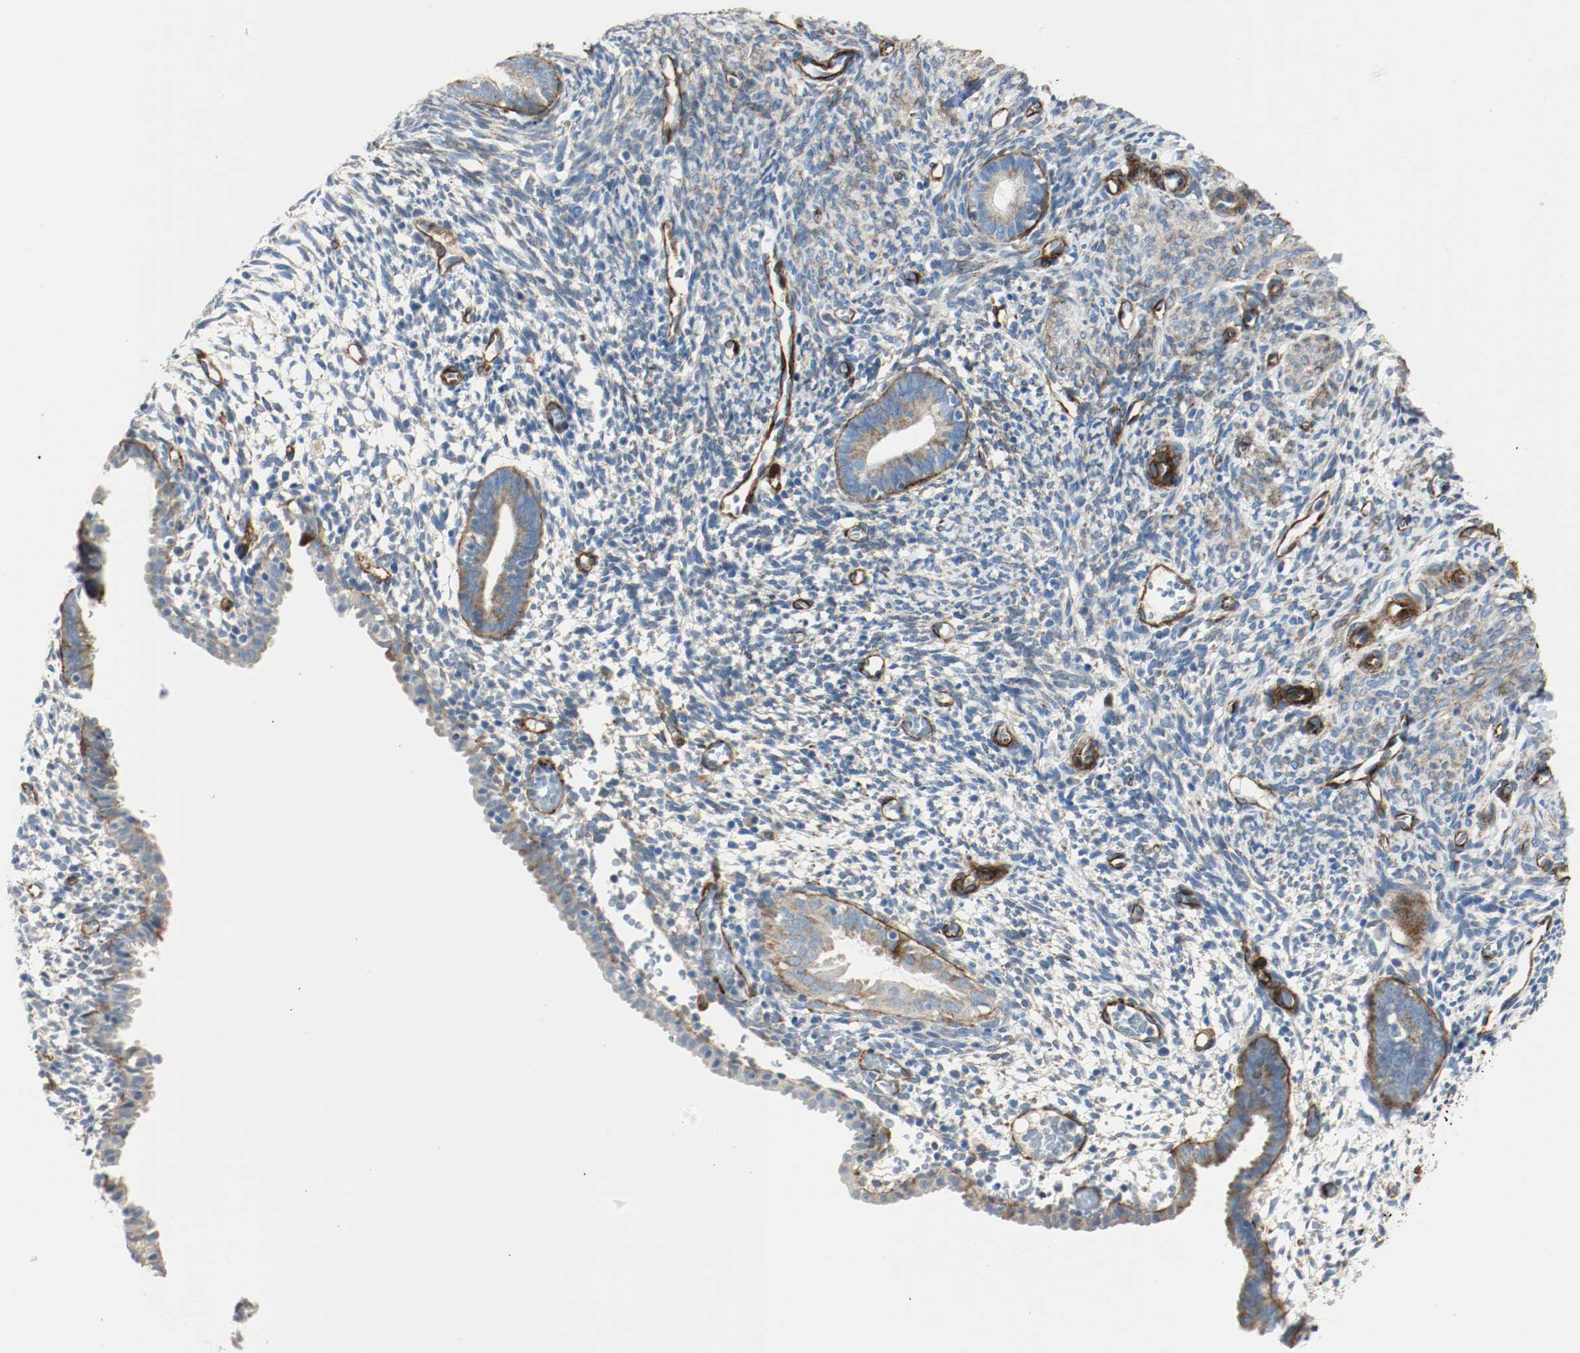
{"staining": {"intensity": "negative", "quantity": "none", "location": "none"}, "tissue": "endometrium", "cell_type": "Cells in endometrial stroma", "image_type": "normal", "snomed": [{"axis": "morphology", "description": "Normal tissue, NOS"}, {"axis": "morphology", "description": "Atrophy, NOS"}, {"axis": "topography", "description": "Uterus"}, {"axis": "topography", "description": "Endometrium"}], "caption": "DAB immunohistochemical staining of normal human endometrium reveals no significant expression in cells in endometrial stroma.", "gene": "LAMB1", "patient": {"sex": "female", "age": 68}}